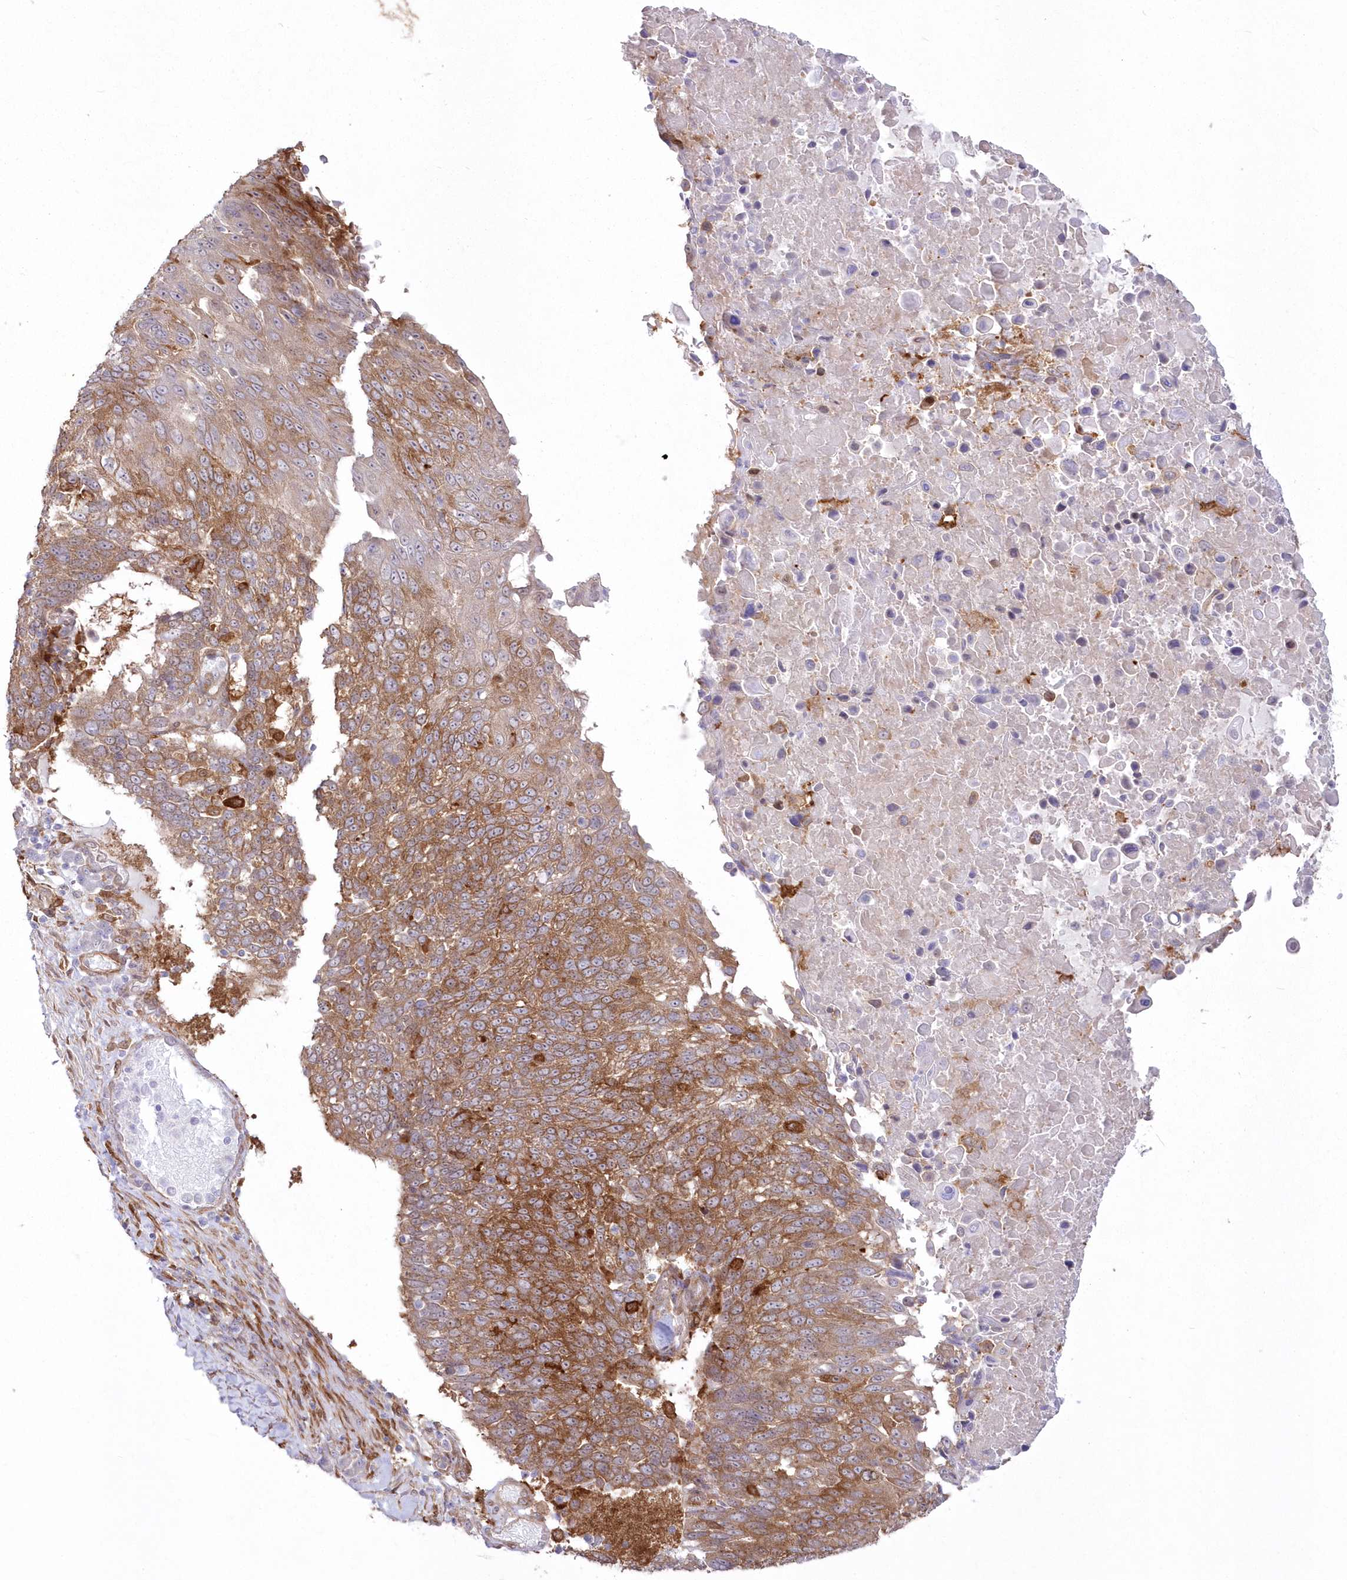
{"staining": {"intensity": "moderate", "quantity": ">75%", "location": "cytoplasmic/membranous"}, "tissue": "lung cancer", "cell_type": "Tumor cells", "image_type": "cancer", "snomed": [{"axis": "morphology", "description": "Squamous cell carcinoma, NOS"}, {"axis": "topography", "description": "Lung"}], "caption": "Tumor cells reveal medium levels of moderate cytoplasmic/membranous positivity in about >75% of cells in lung cancer (squamous cell carcinoma). (DAB (3,3'-diaminobenzidine) = brown stain, brightfield microscopy at high magnification).", "gene": "SH3PXD2B", "patient": {"sex": "male", "age": 66}}